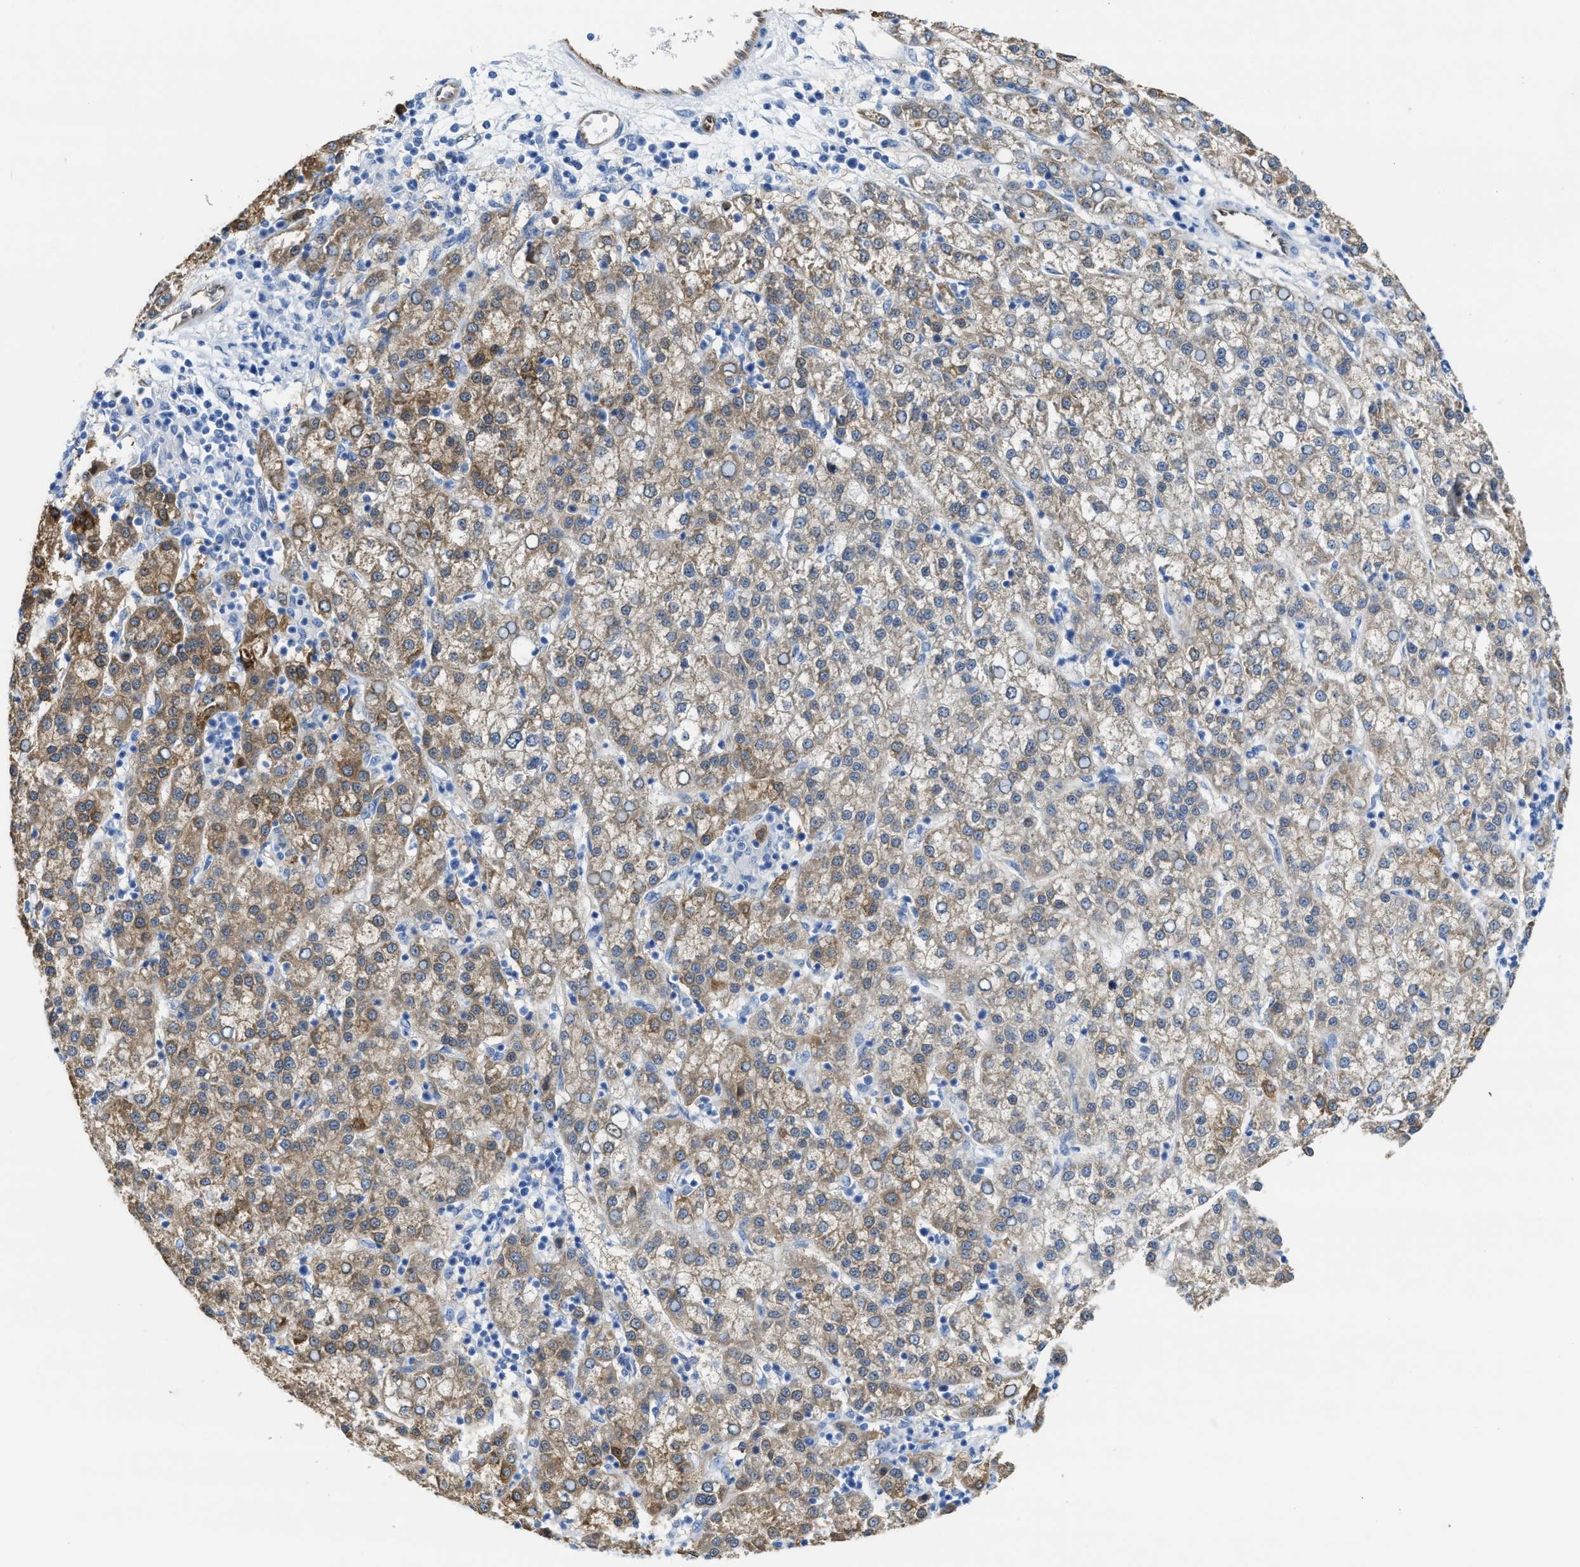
{"staining": {"intensity": "moderate", "quantity": "25%-75%", "location": "cytoplasmic/membranous"}, "tissue": "liver cancer", "cell_type": "Tumor cells", "image_type": "cancer", "snomed": [{"axis": "morphology", "description": "Carcinoma, Hepatocellular, NOS"}, {"axis": "topography", "description": "Liver"}], "caption": "Tumor cells display medium levels of moderate cytoplasmic/membranous positivity in about 25%-75% of cells in human liver cancer (hepatocellular carcinoma). The protein is stained brown, and the nuclei are stained in blue (DAB (3,3'-diaminobenzidine) IHC with brightfield microscopy, high magnification).", "gene": "ASS1", "patient": {"sex": "female", "age": 58}}